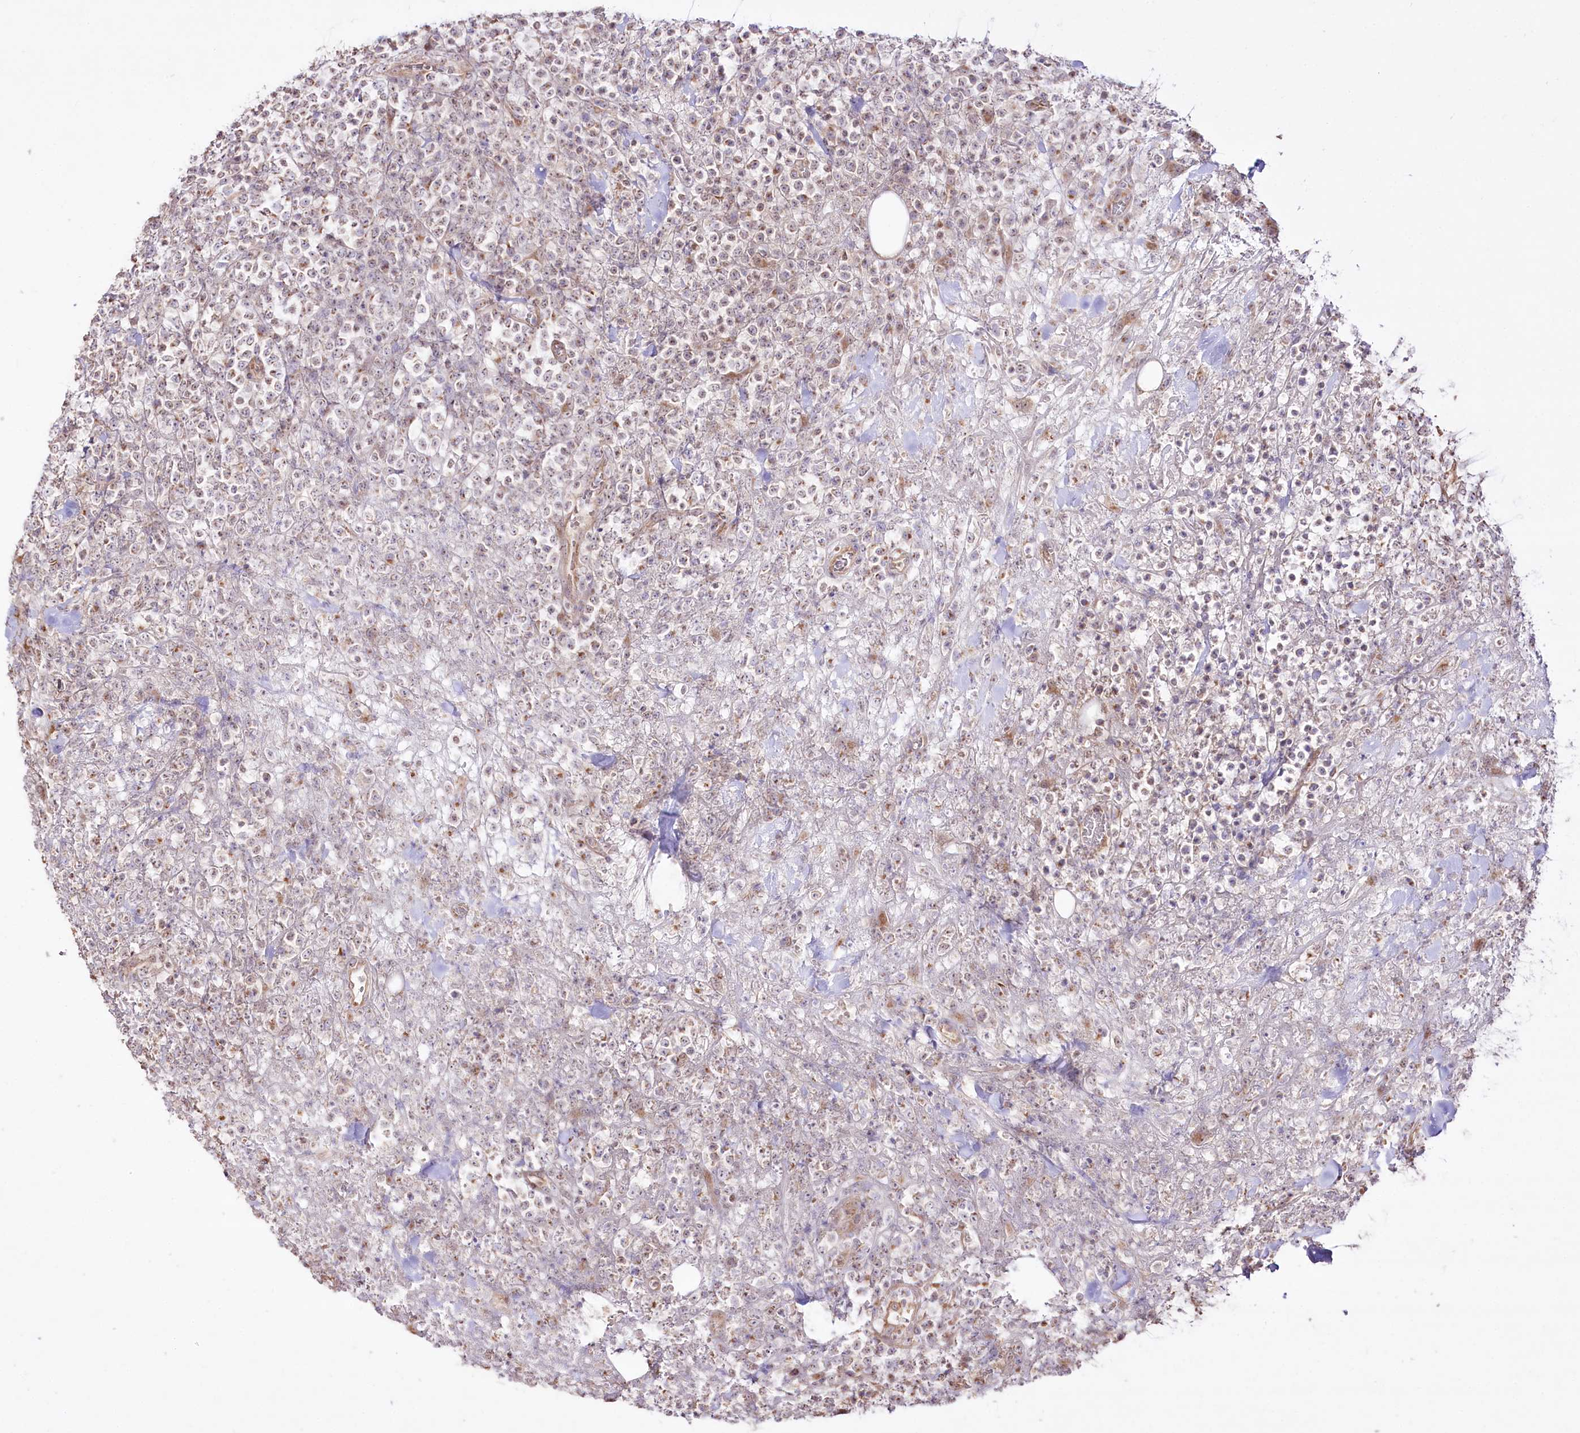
{"staining": {"intensity": "negative", "quantity": "none", "location": "none"}, "tissue": "lymphoma", "cell_type": "Tumor cells", "image_type": "cancer", "snomed": [{"axis": "morphology", "description": "Malignant lymphoma, non-Hodgkin's type, High grade"}, {"axis": "topography", "description": "Colon"}], "caption": "This is a micrograph of immunohistochemistry staining of malignant lymphoma, non-Hodgkin's type (high-grade), which shows no expression in tumor cells.", "gene": "REXO2", "patient": {"sex": "female", "age": 53}}